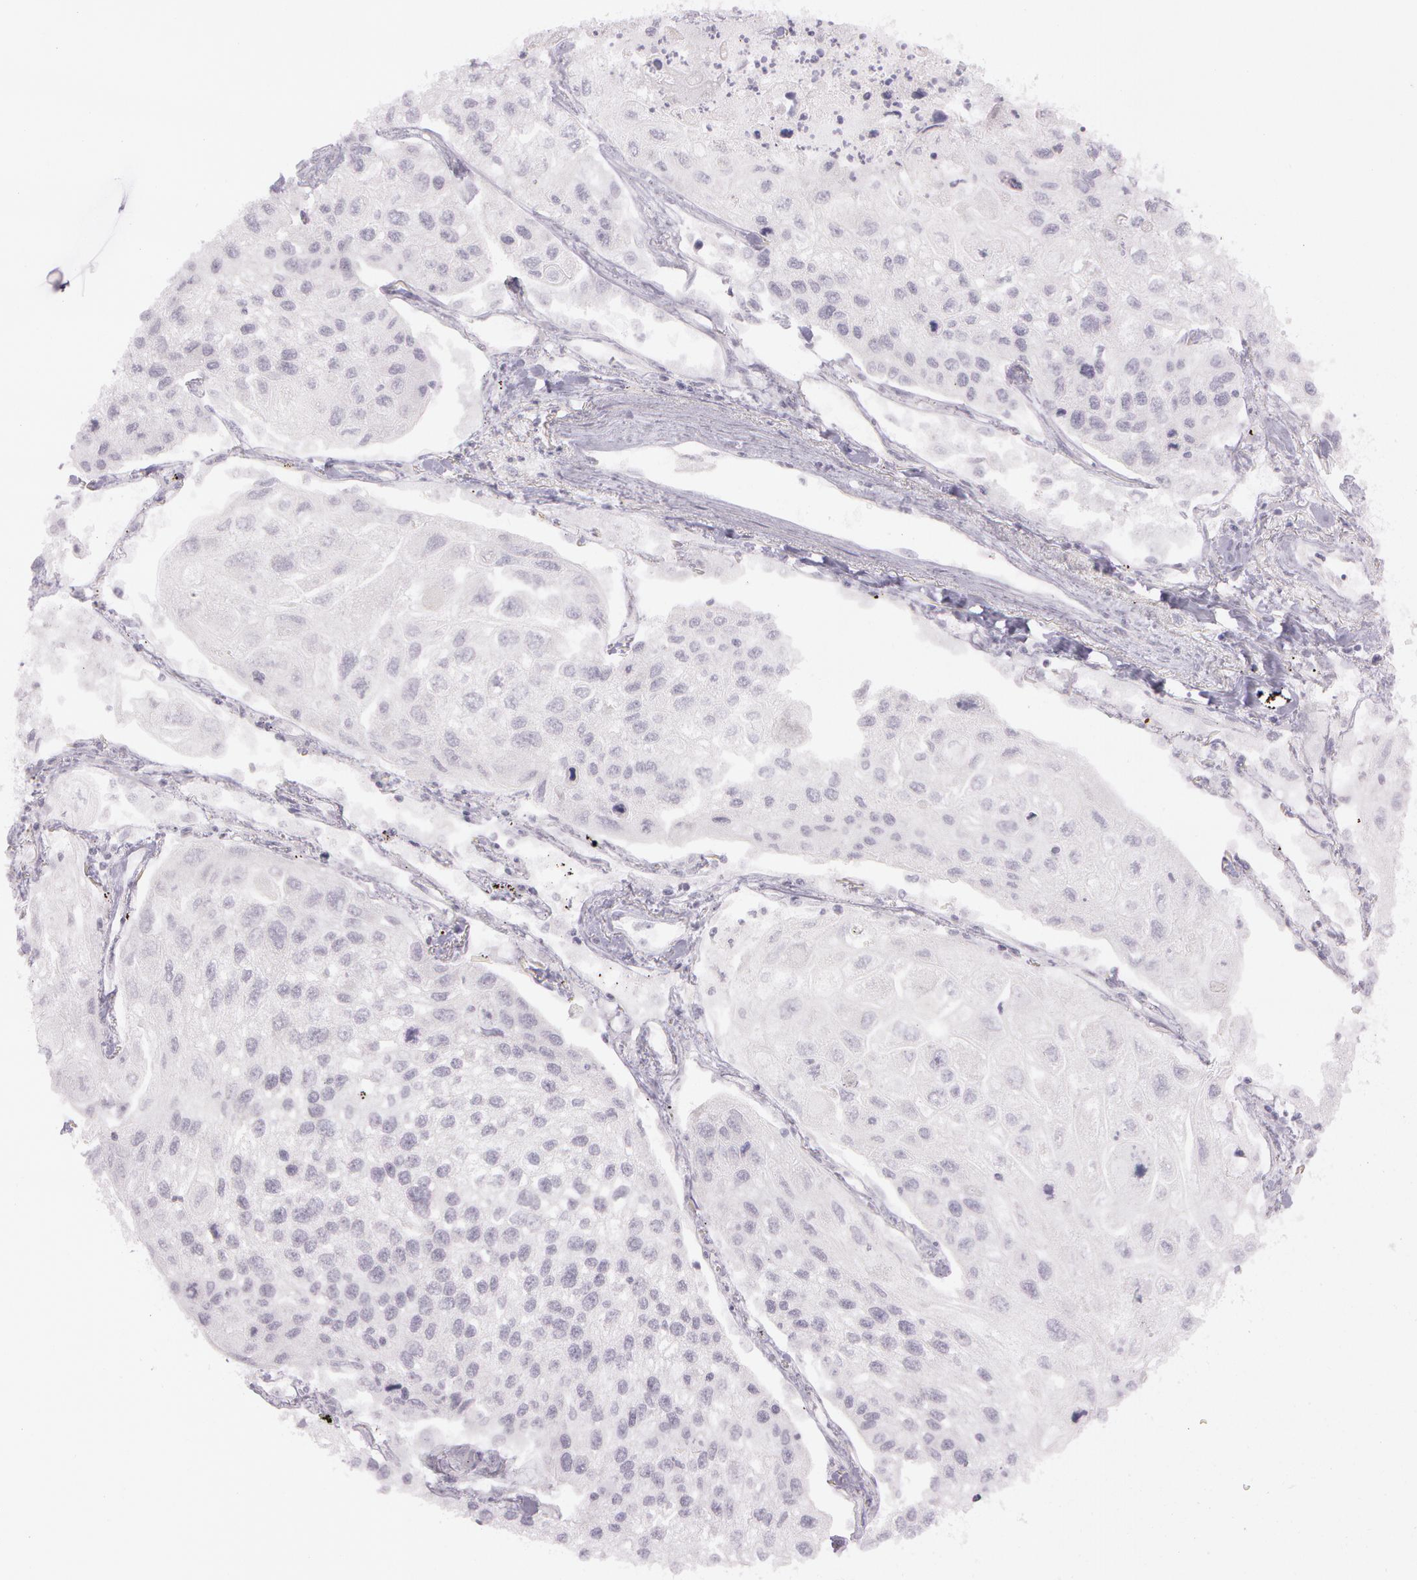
{"staining": {"intensity": "negative", "quantity": "none", "location": "none"}, "tissue": "lung cancer", "cell_type": "Tumor cells", "image_type": "cancer", "snomed": [{"axis": "morphology", "description": "Squamous cell carcinoma, NOS"}, {"axis": "topography", "description": "Lung"}], "caption": "Squamous cell carcinoma (lung) was stained to show a protein in brown. There is no significant staining in tumor cells.", "gene": "OTC", "patient": {"sex": "male", "age": 75}}